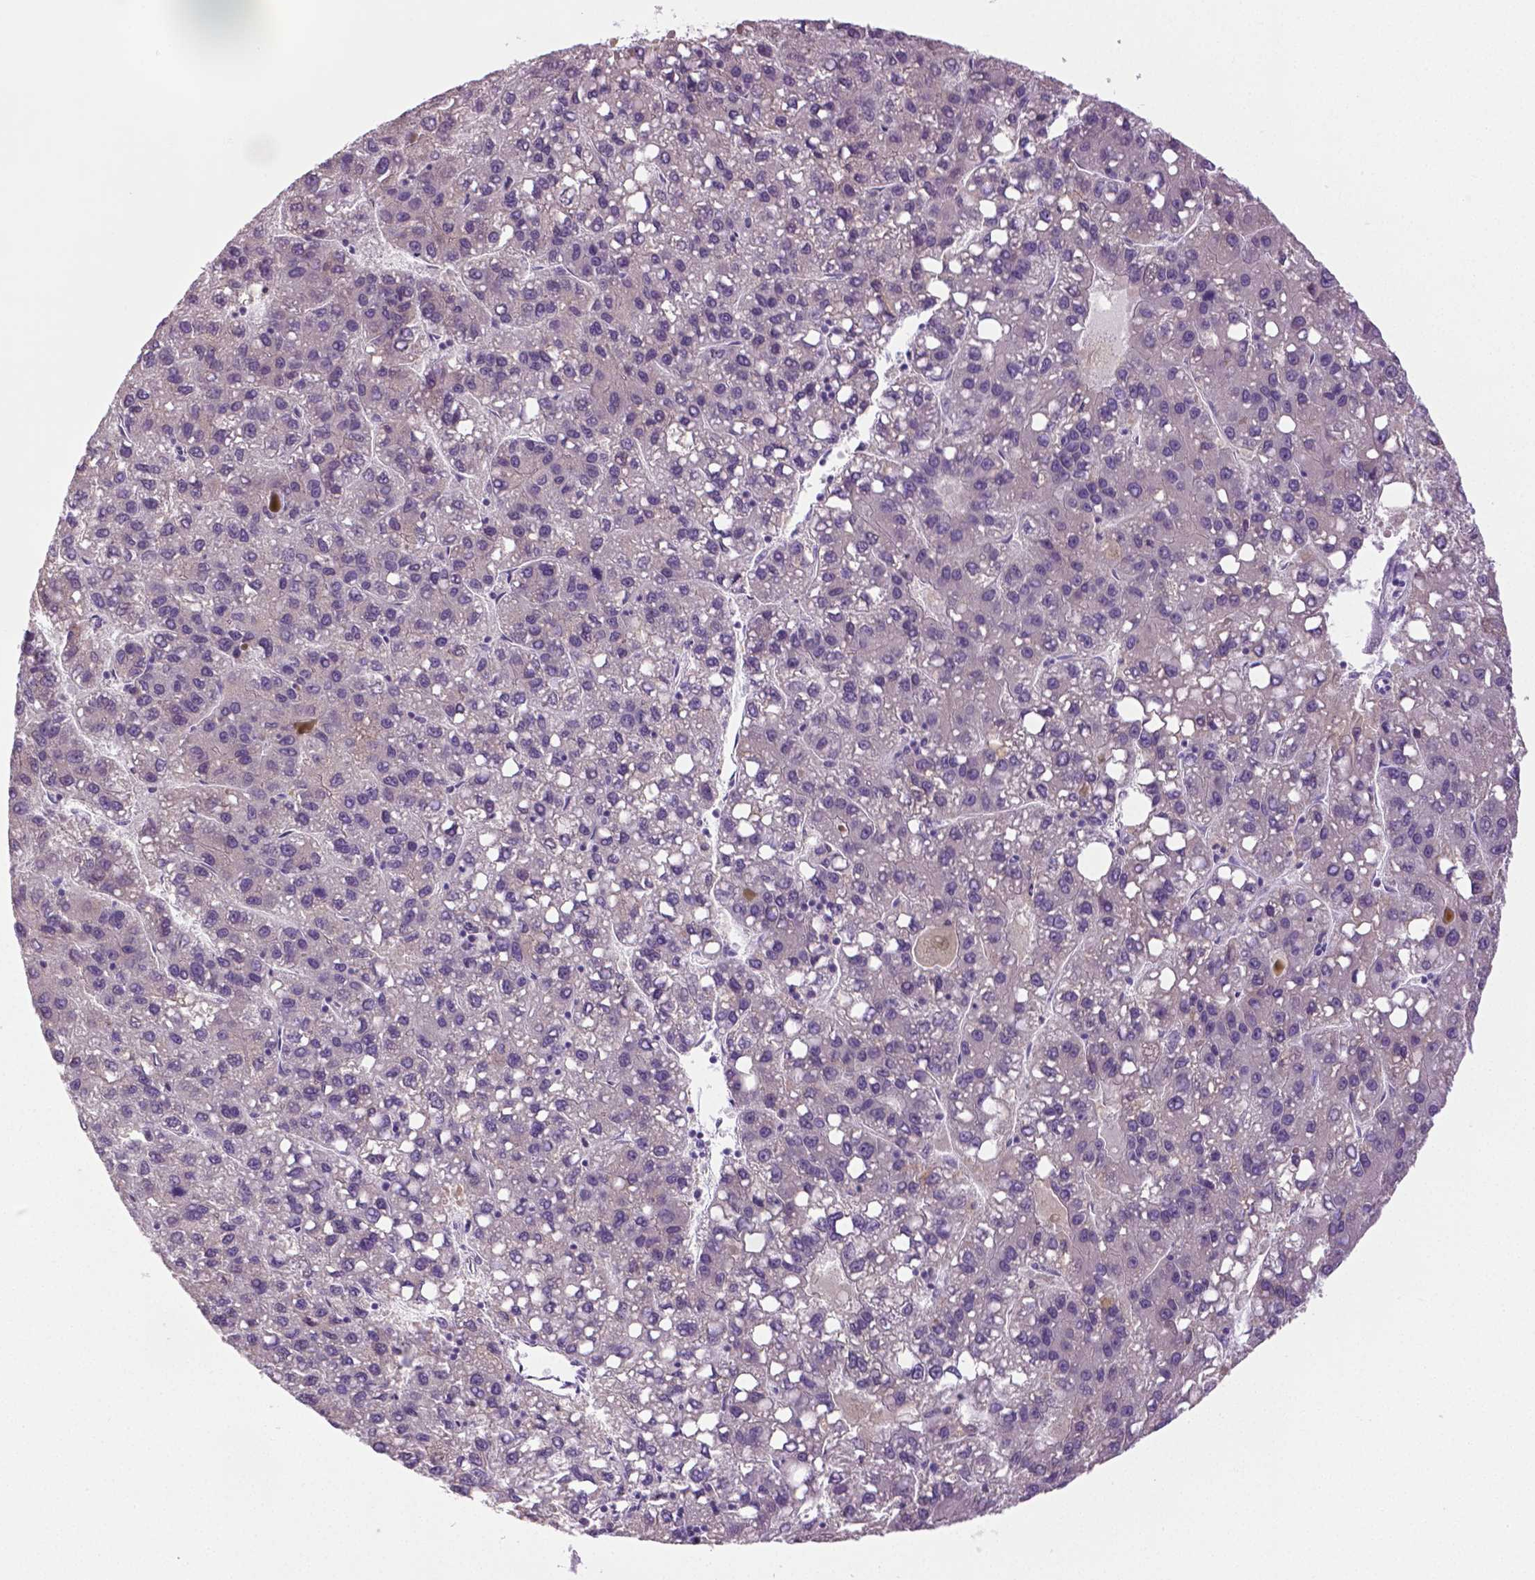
{"staining": {"intensity": "negative", "quantity": "none", "location": "none"}, "tissue": "liver cancer", "cell_type": "Tumor cells", "image_type": "cancer", "snomed": [{"axis": "morphology", "description": "Carcinoma, Hepatocellular, NOS"}, {"axis": "topography", "description": "Liver"}], "caption": "There is no significant staining in tumor cells of liver hepatocellular carcinoma.", "gene": "DNAH12", "patient": {"sex": "female", "age": 82}}